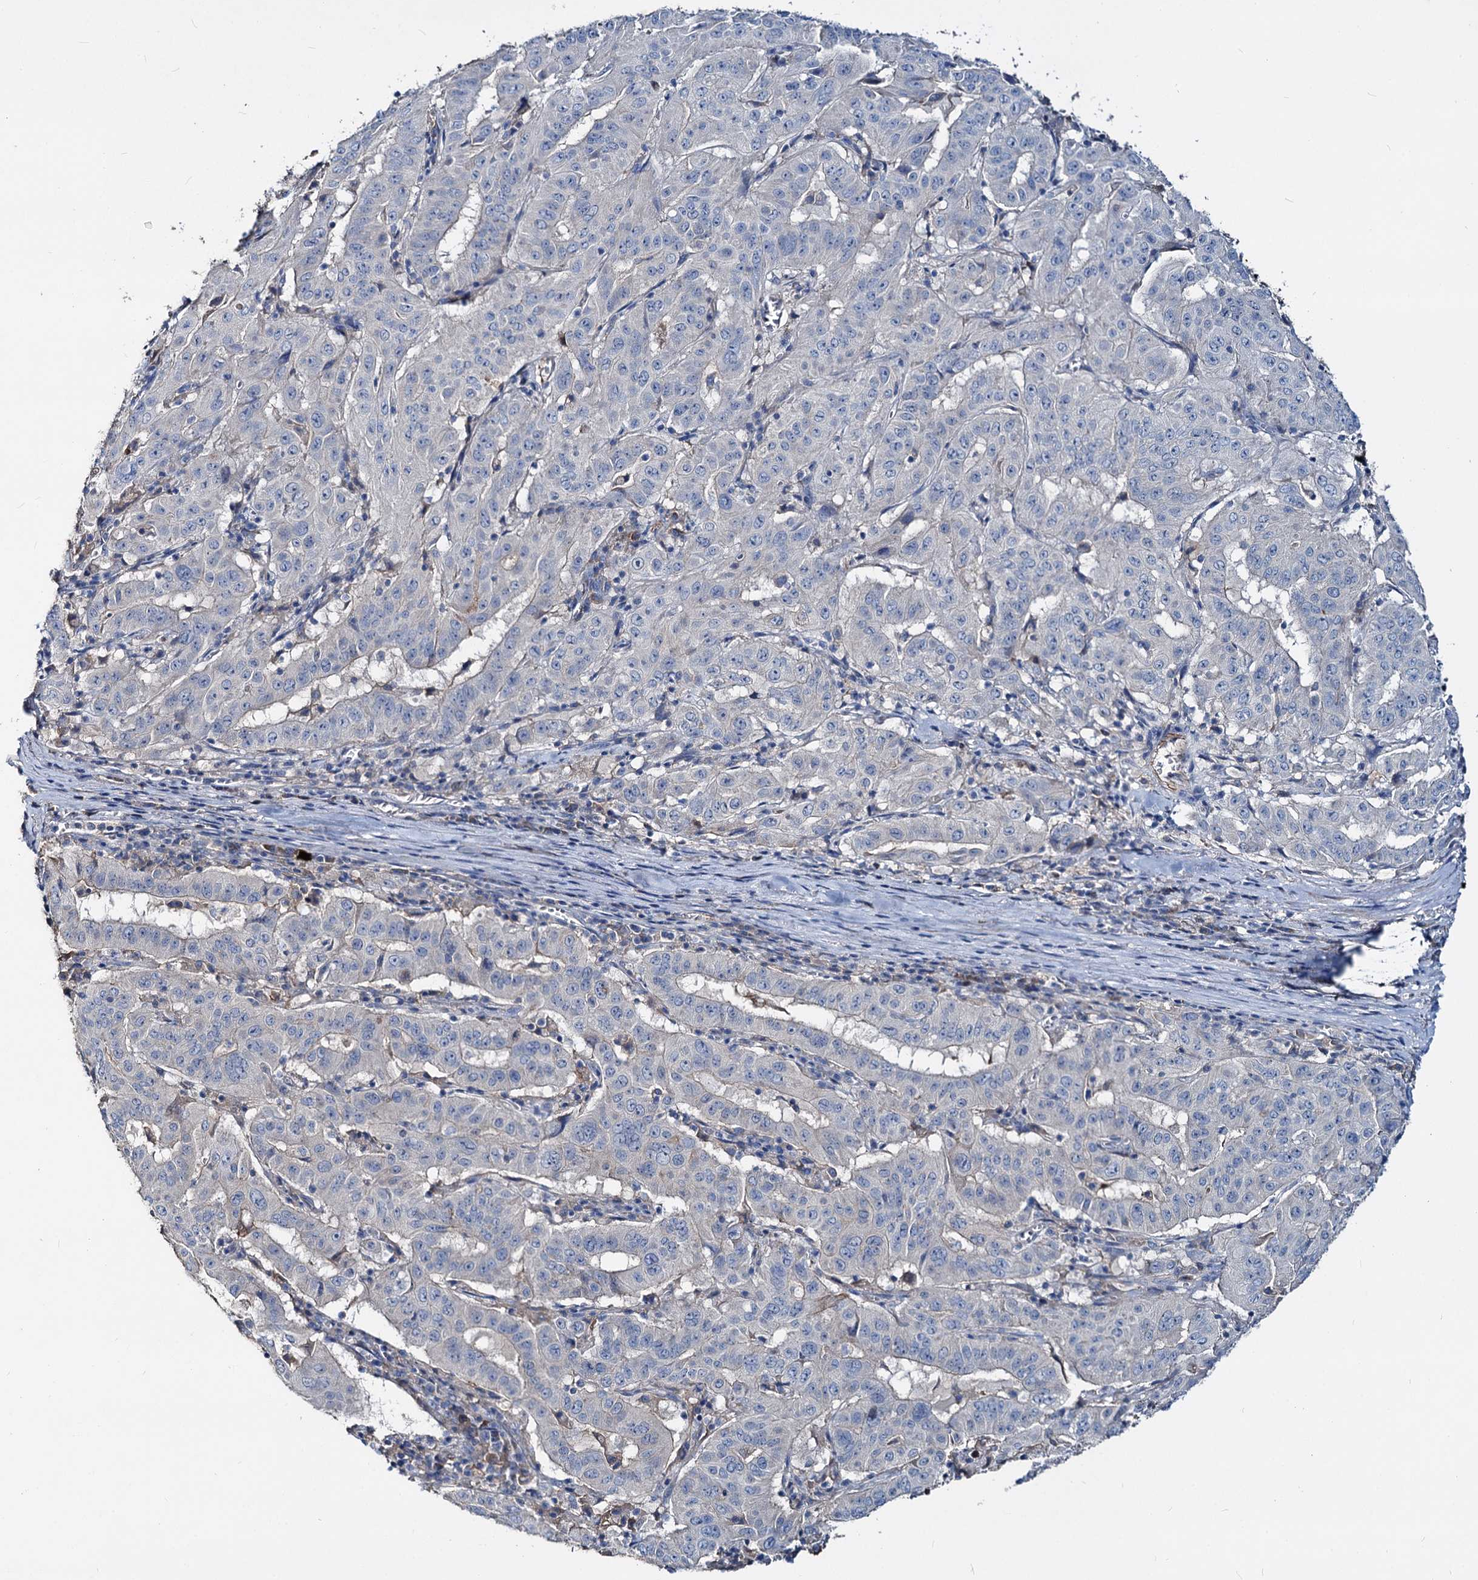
{"staining": {"intensity": "negative", "quantity": "none", "location": "none"}, "tissue": "pancreatic cancer", "cell_type": "Tumor cells", "image_type": "cancer", "snomed": [{"axis": "morphology", "description": "Adenocarcinoma, NOS"}, {"axis": "topography", "description": "Pancreas"}], "caption": "Tumor cells show no significant positivity in adenocarcinoma (pancreatic).", "gene": "ACY3", "patient": {"sex": "male", "age": 63}}